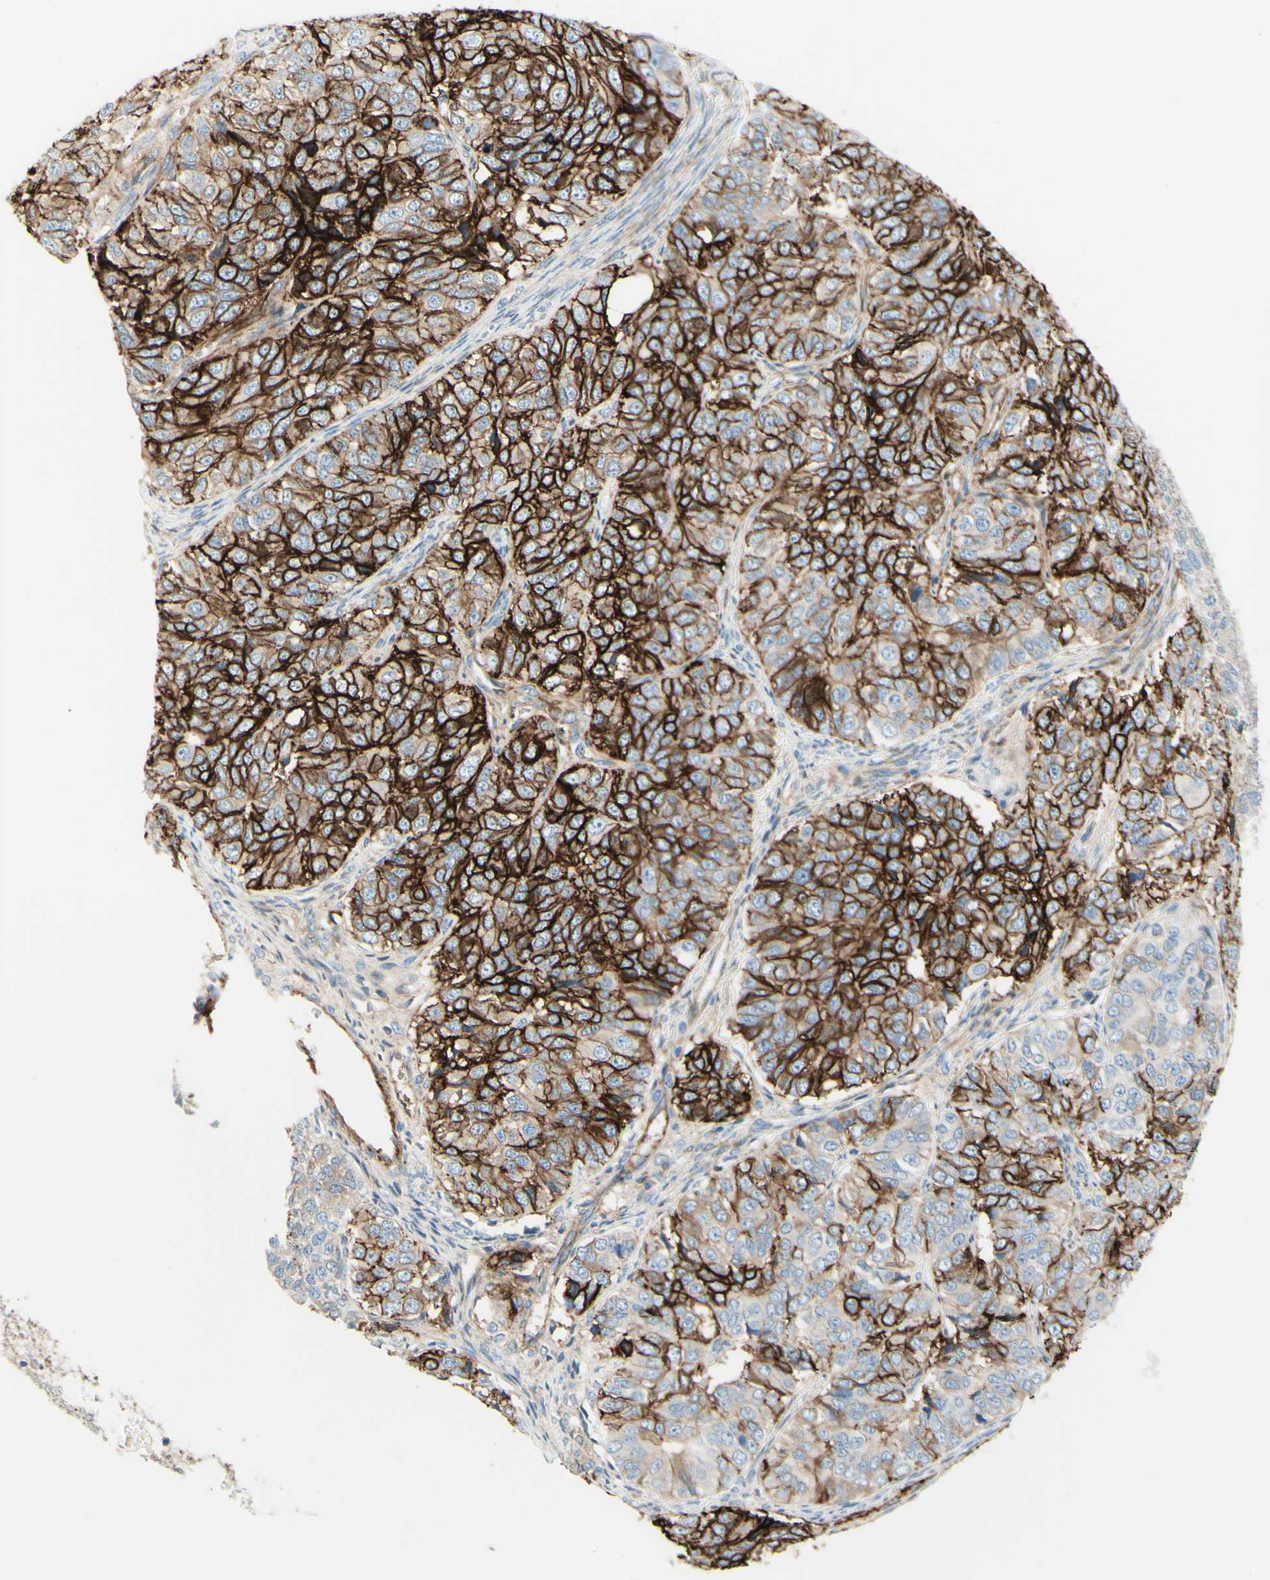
{"staining": {"intensity": "strong", "quantity": "25%-75%", "location": "cytoplasmic/membranous"}, "tissue": "ovarian cancer", "cell_type": "Tumor cells", "image_type": "cancer", "snomed": [{"axis": "morphology", "description": "Carcinoma, endometroid"}, {"axis": "topography", "description": "Ovary"}], "caption": "Brown immunohistochemical staining in human ovarian cancer demonstrates strong cytoplasmic/membranous staining in approximately 25%-75% of tumor cells. (brown staining indicates protein expression, while blue staining denotes nuclei).", "gene": "ALCAM", "patient": {"sex": "female", "age": 51}}